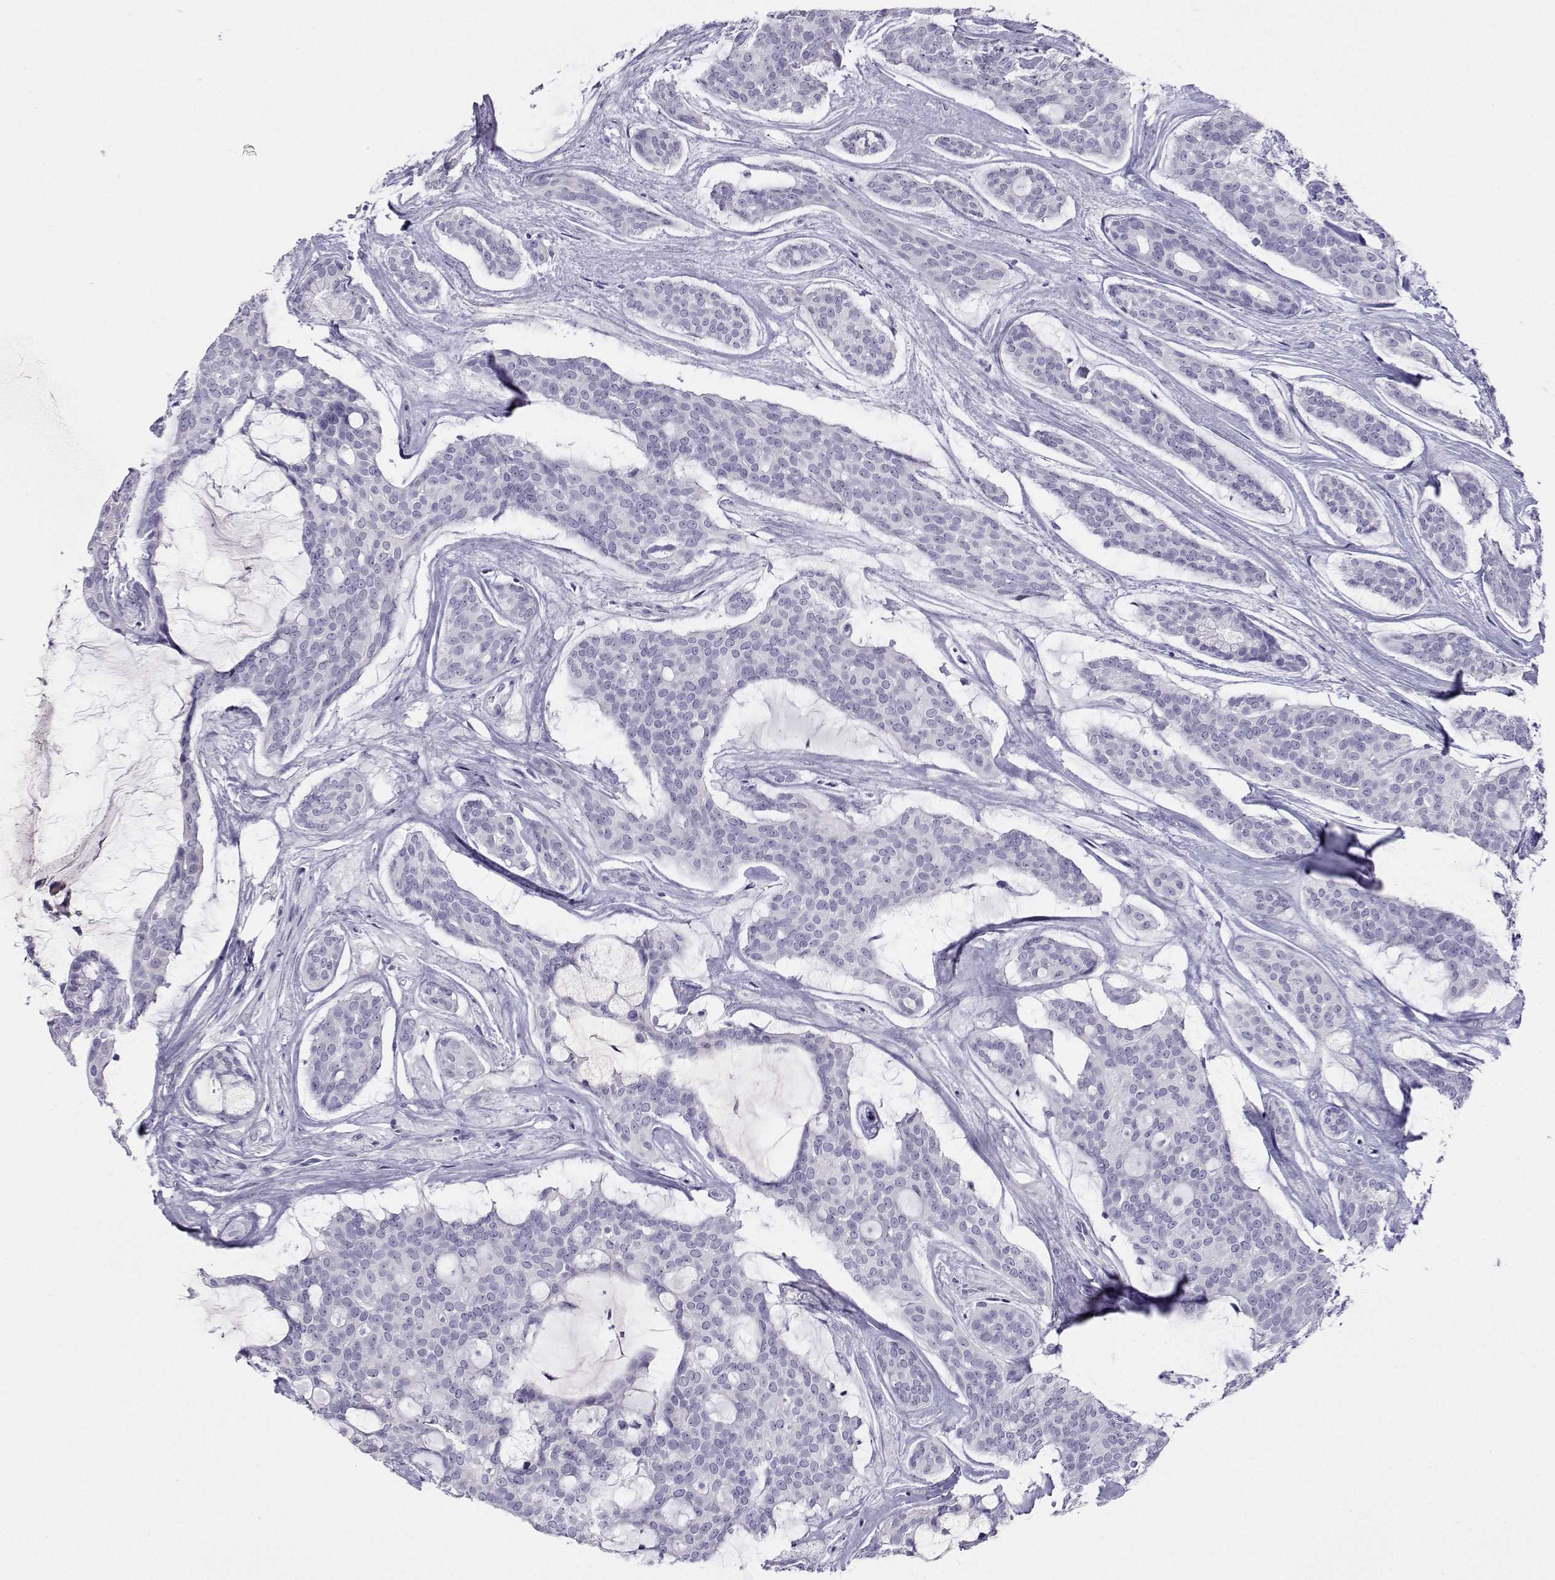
{"staining": {"intensity": "negative", "quantity": "none", "location": "none"}, "tissue": "head and neck cancer", "cell_type": "Tumor cells", "image_type": "cancer", "snomed": [{"axis": "morphology", "description": "Adenocarcinoma, NOS"}, {"axis": "topography", "description": "Head-Neck"}], "caption": "This micrograph is of head and neck cancer stained with immunohistochemistry to label a protein in brown with the nuclei are counter-stained blue. There is no expression in tumor cells. (DAB (3,3'-diaminobenzidine) immunohistochemistry (IHC), high magnification).", "gene": "PLIN4", "patient": {"sex": "male", "age": 66}}